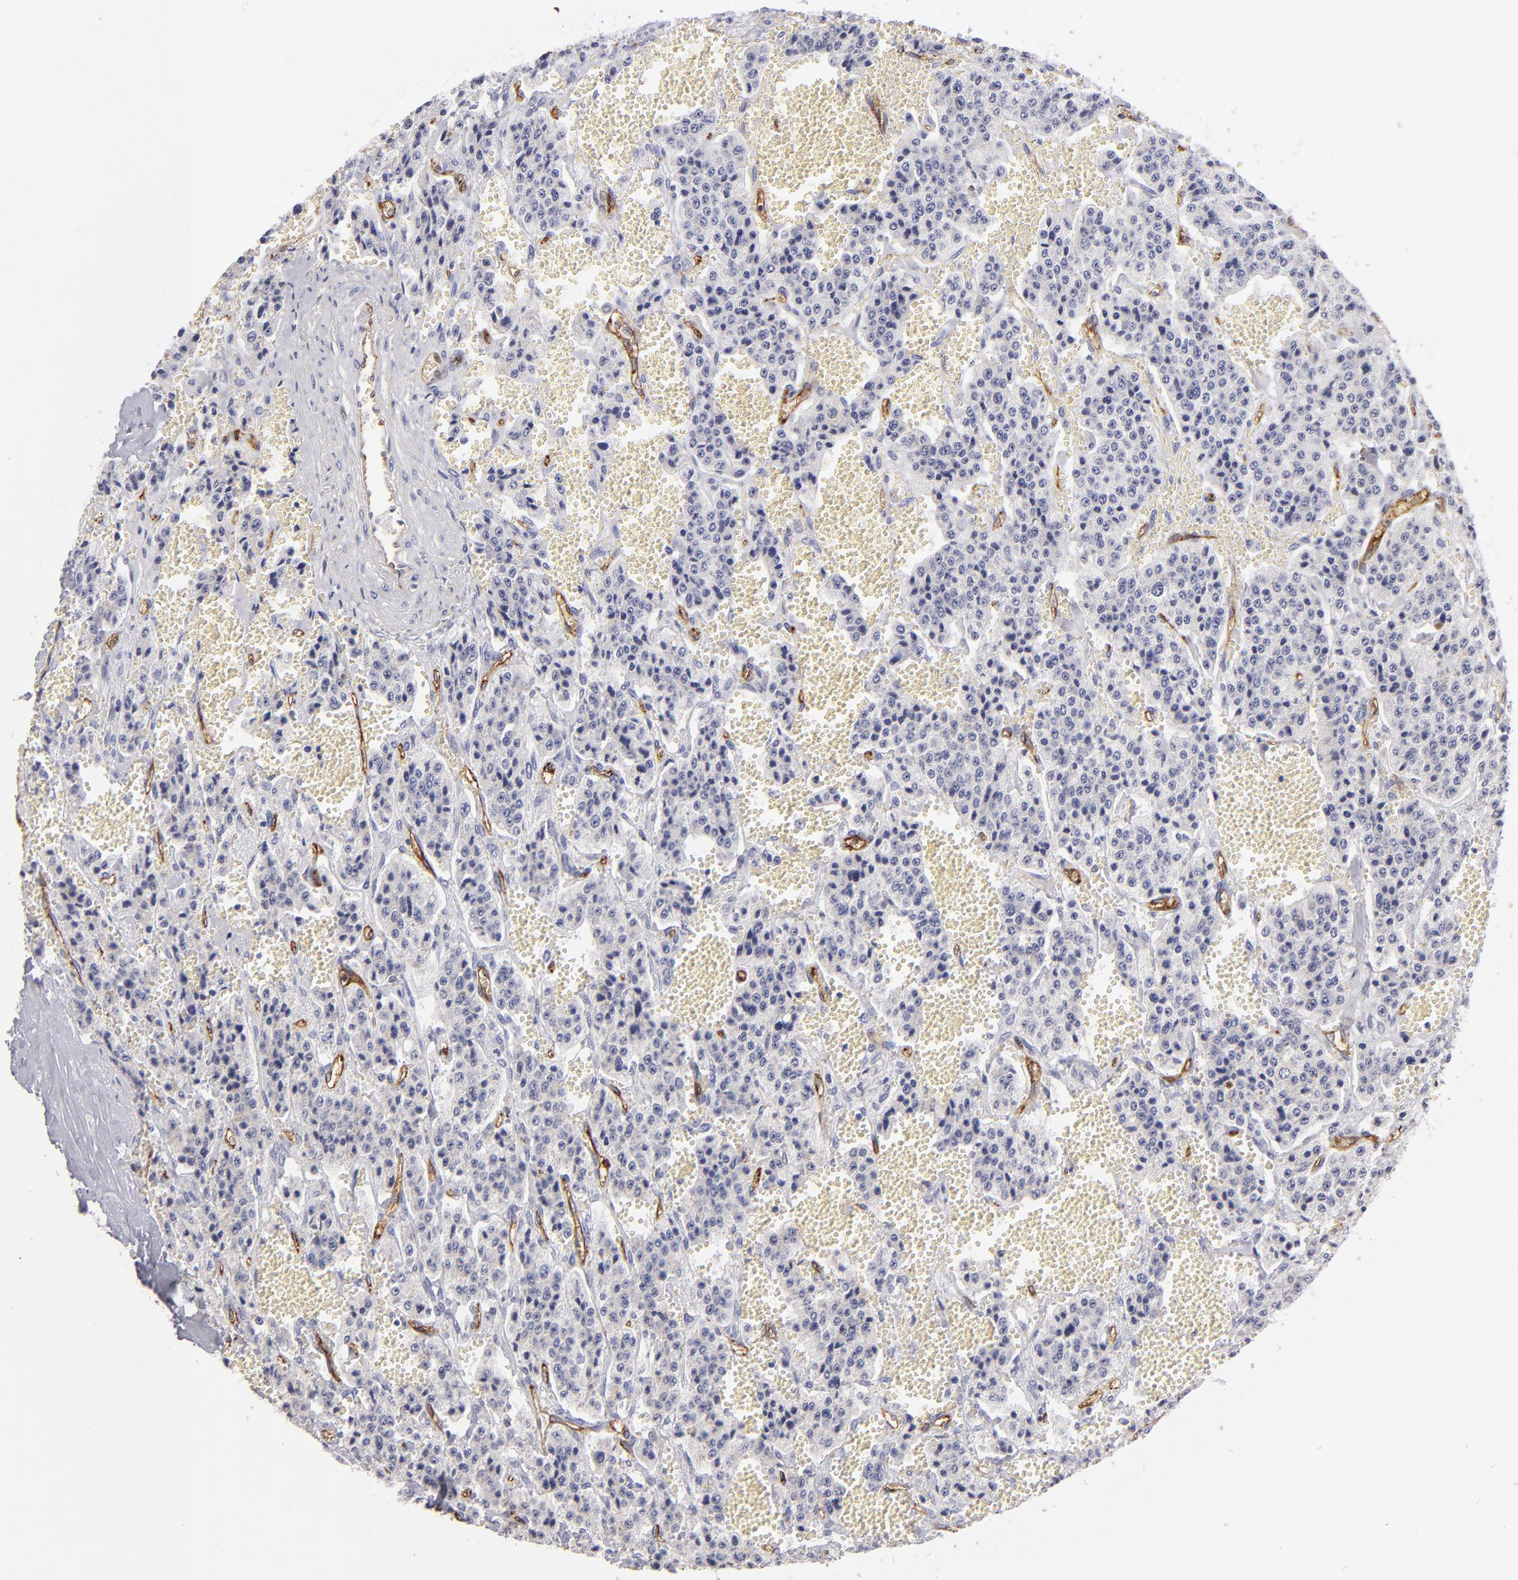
{"staining": {"intensity": "negative", "quantity": "none", "location": "none"}, "tissue": "carcinoid", "cell_type": "Tumor cells", "image_type": "cancer", "snomed": [{"axis": "morphology", "description": "Carcinoid, malignant, NOS"}, {"axis": "topography", "description": "Small intestine"}], "caption": "Immunohistochemistry (IHC) histopathology image of neoplastic tissue: human malignant carcinoid stained with DAB (3,3'-diaminobenzidine) shows no significant protein expression in tumor cells.", "gene": "PLVAP", "patient": {"sex": "male", "age": 52}}